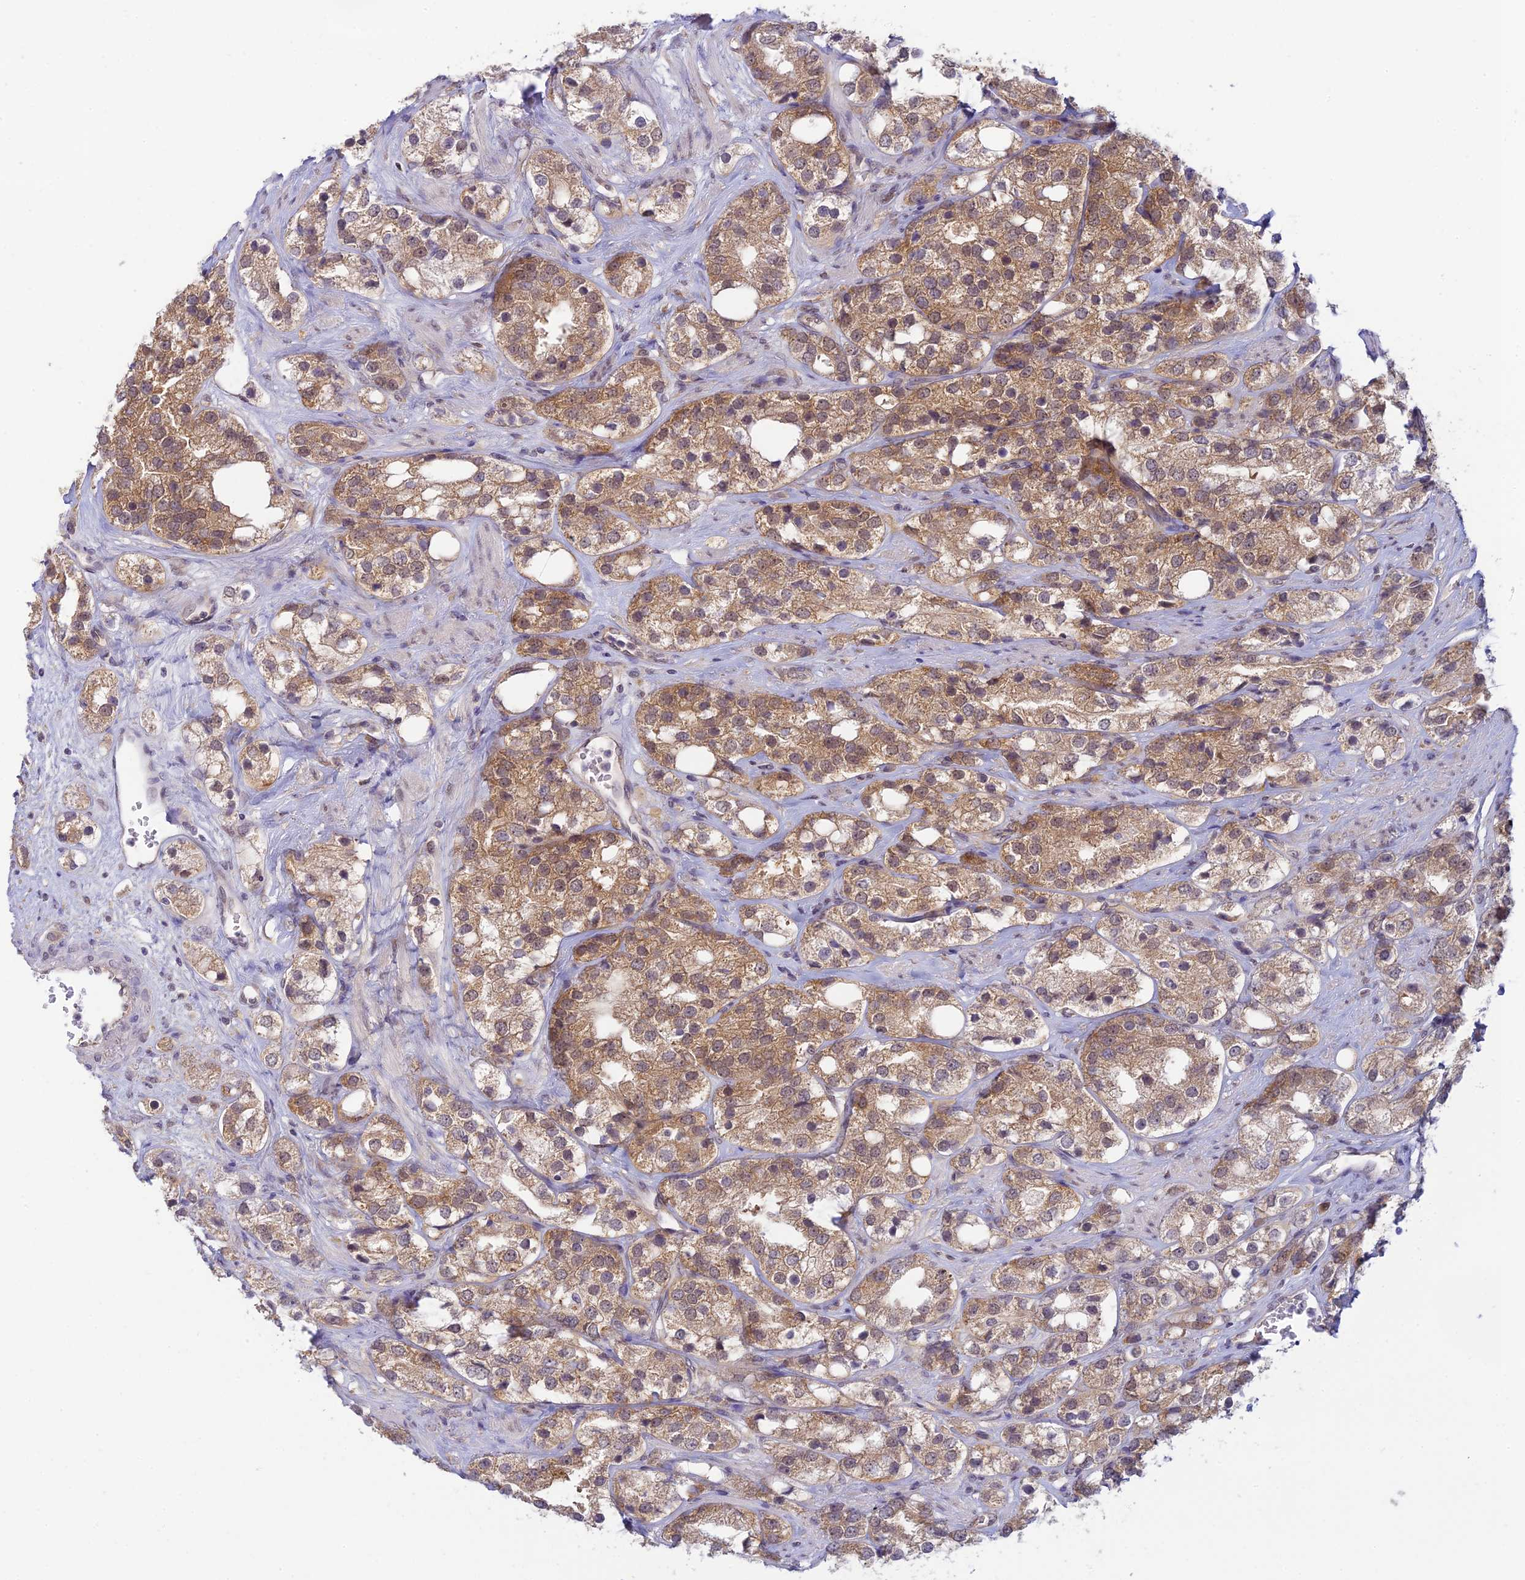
{"staining": {"intensity": "moderate", "quantity": ">75%", "location": "cytoplasmic/membranous"}, "tissue": "prostate cancer", "cell_type": "Tumor cells", "image_type": "cancer", "snomed": [{"axis": "morphology", "description": "Adenocarcinoma, NOS"}, {"axis": "topography", "description": "Prostate"}], "caption": "The image displays immunohistochemical staining of adenocarcinoma (prostate). There is moderate cytoplasmic/membranous positivity is appreciated in about >75% of tumor cells. The staining was performed using DAB (3,3'-diaminobenzidine) to visualize the protein expression in brown, while the nuclei were stained in blue with hematoxylin (Magnification: 20x).", "gene": "SKIC8", "patient": {"sex": "male", "age": 79}}